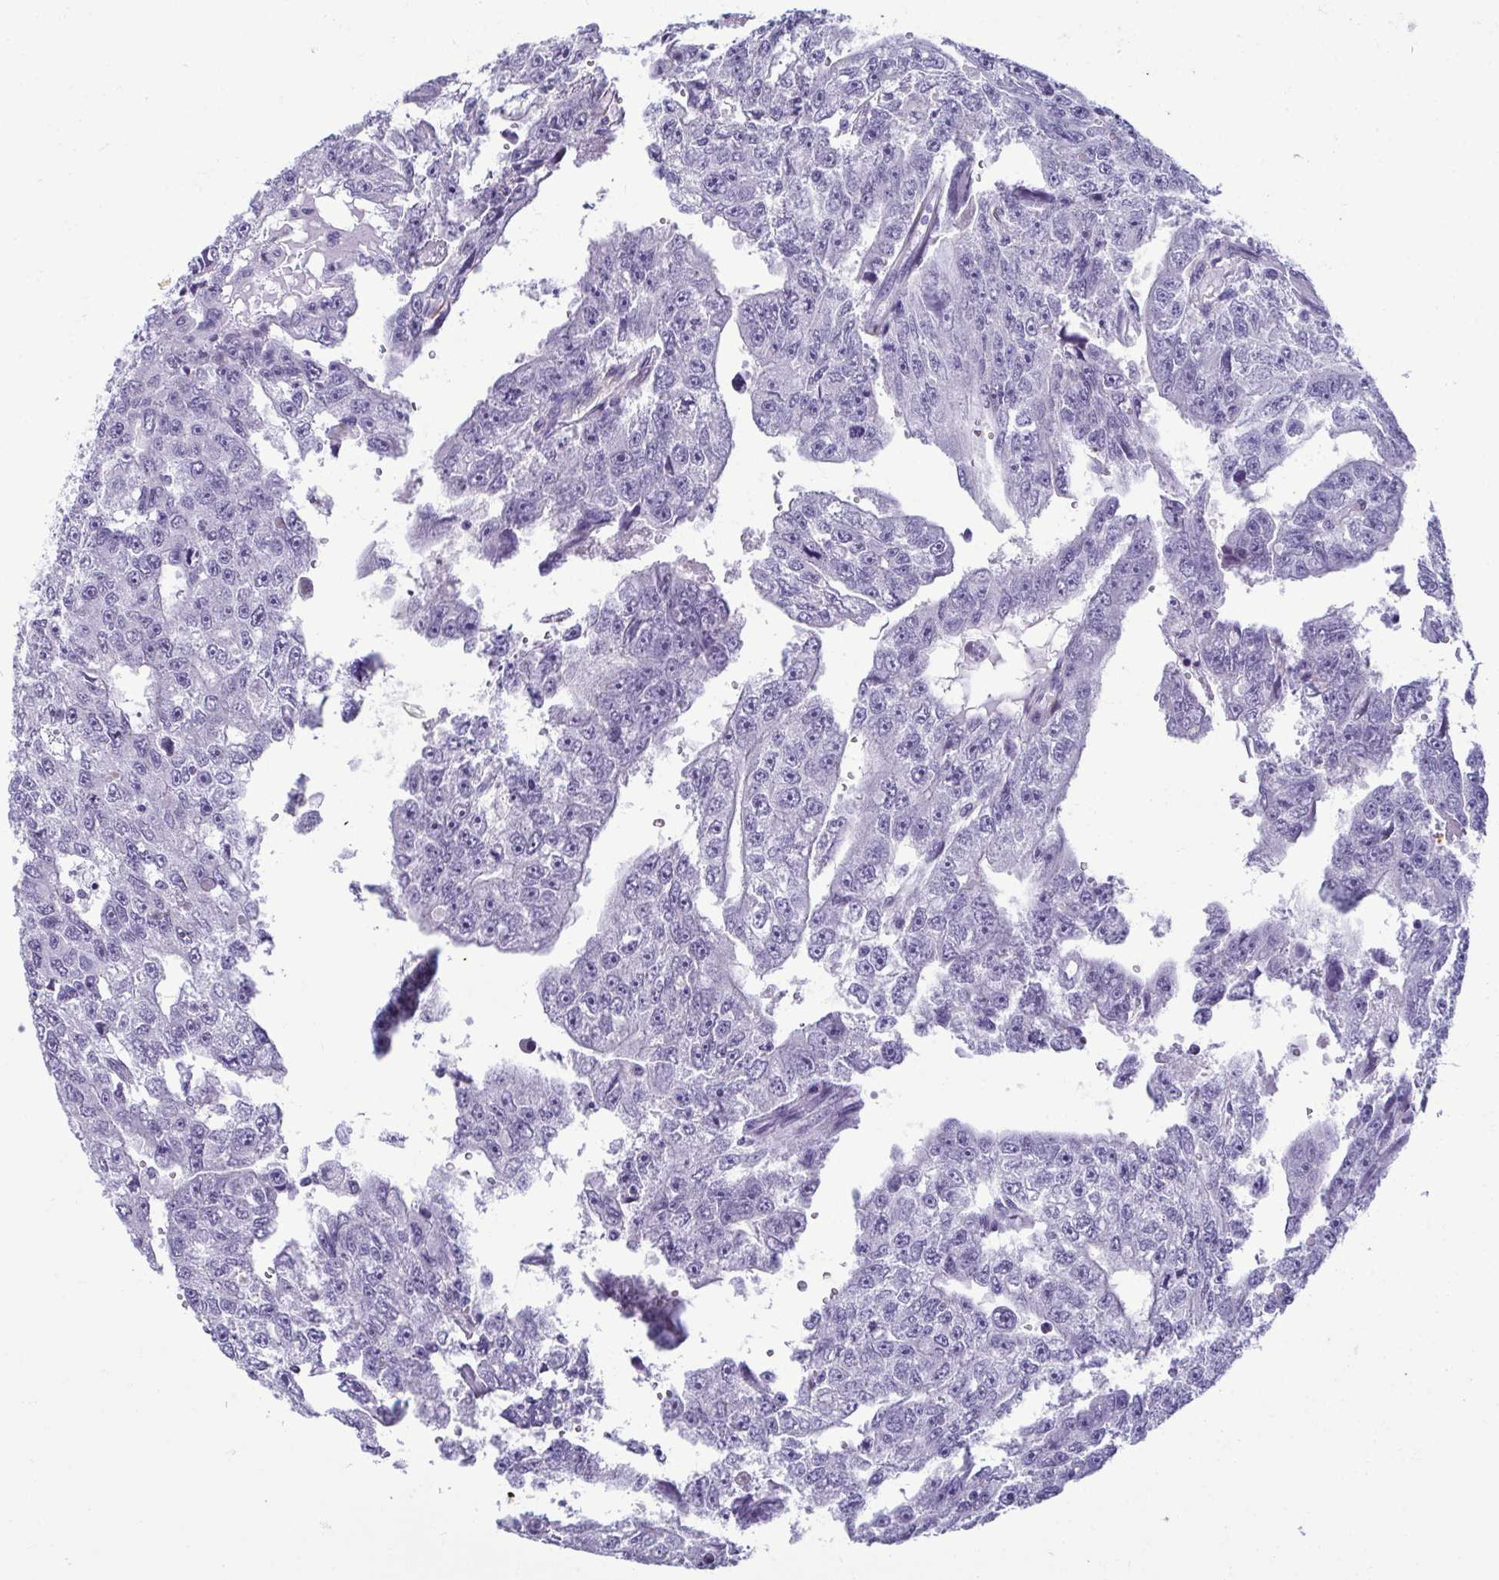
{"staining": {"intensity": "negative", "quantity": "none", "location": "none"}, "tissue": "testis cancer", "cell_type": "Tumor cells", "image_type": "cancer", "snomed": [{"axis": "morphology", "description": "Carcinoma, Embryonal, NOS"}, {"axis": "topography", "description": "Testis"}], "caption": "High power microscopy image of an immunohistochemistry photomicrograph of testis embryonal carcinoma, revealing no significant expression in tumor cells.", "gene": "SERPINI1", "patient": {"sex": "male", "age": 20}}